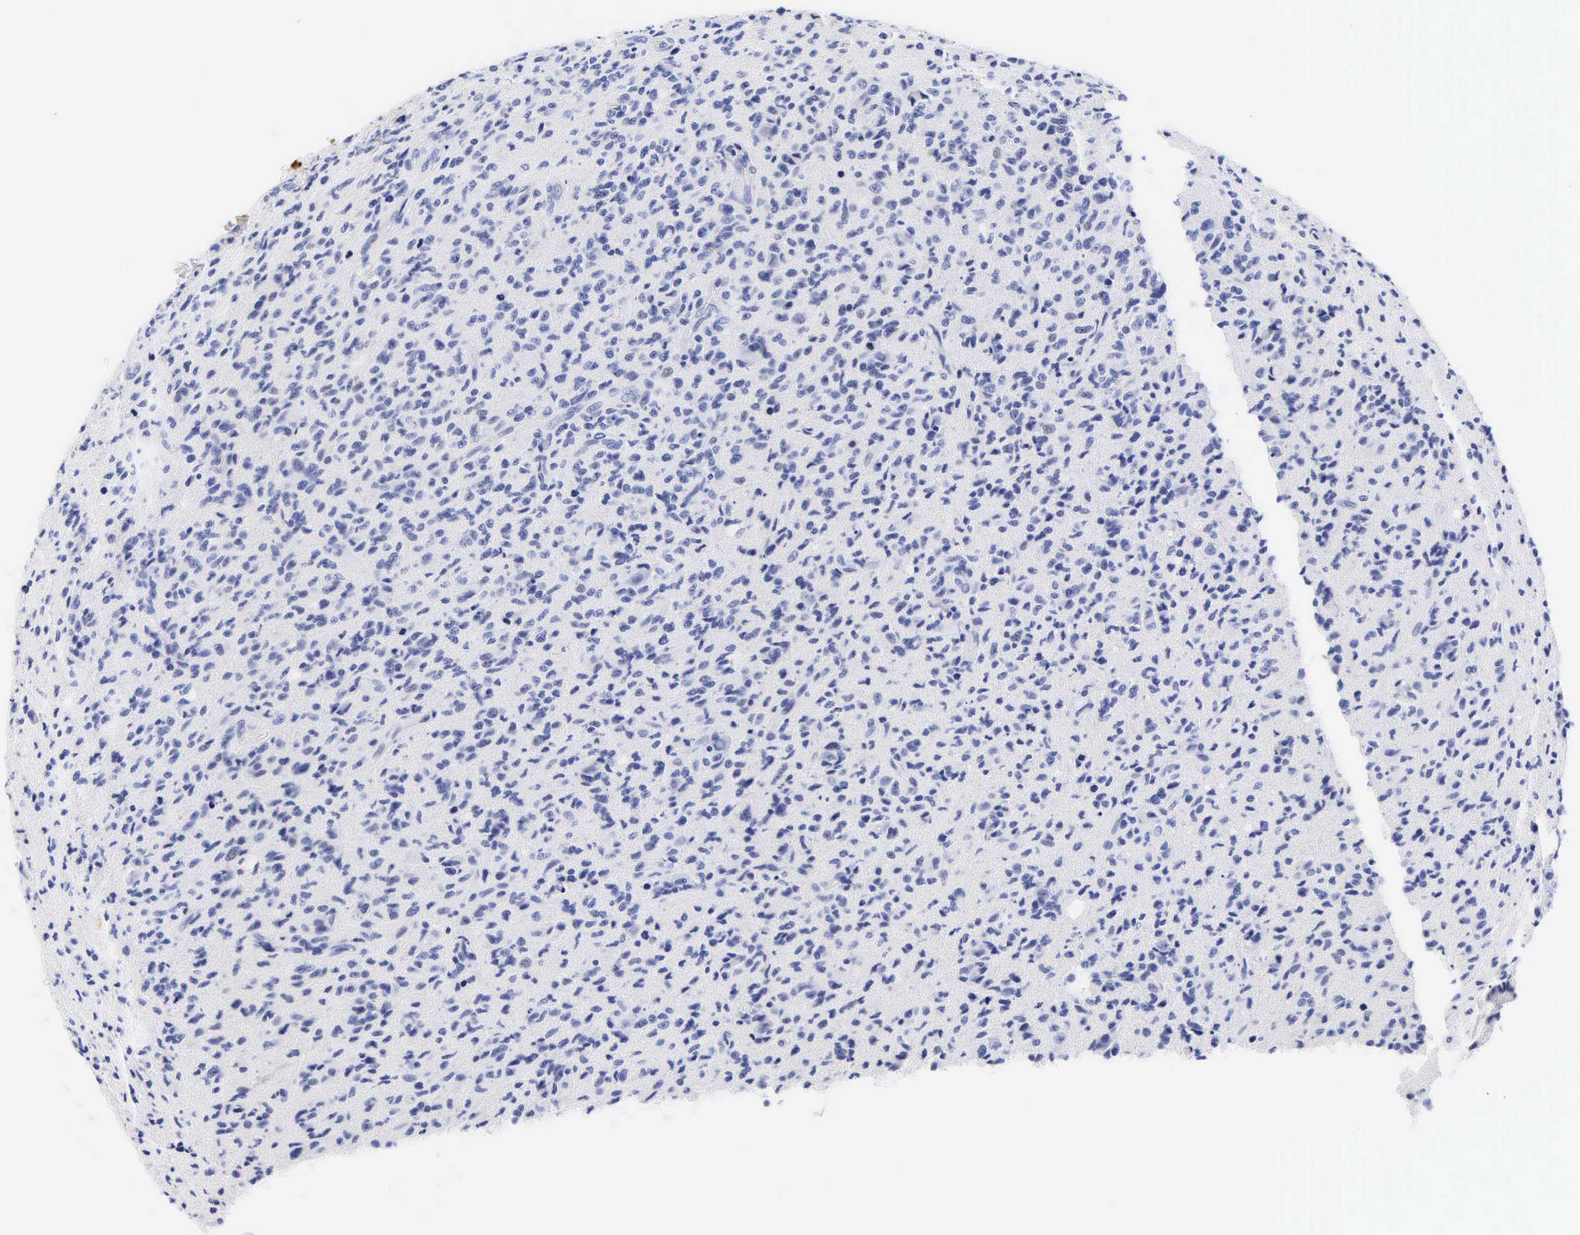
{"staining": {"intensity": "negative", "quantity": "none", "location": "none"}, "tissue": "glioma", "cell_type": "Tumor cells", "image_type": "cancer", "snomed": [{"axis": "morphology", "description": "Glioma, malignant, High grade"}, {"axis": "topography", "description": "Brain"}], "caption": "Immunohistochemistry (IHC) of glioma reveals no positivity in tumor cells.", "gene": "DES", "patient": {"sex": "male", "age": 36}}